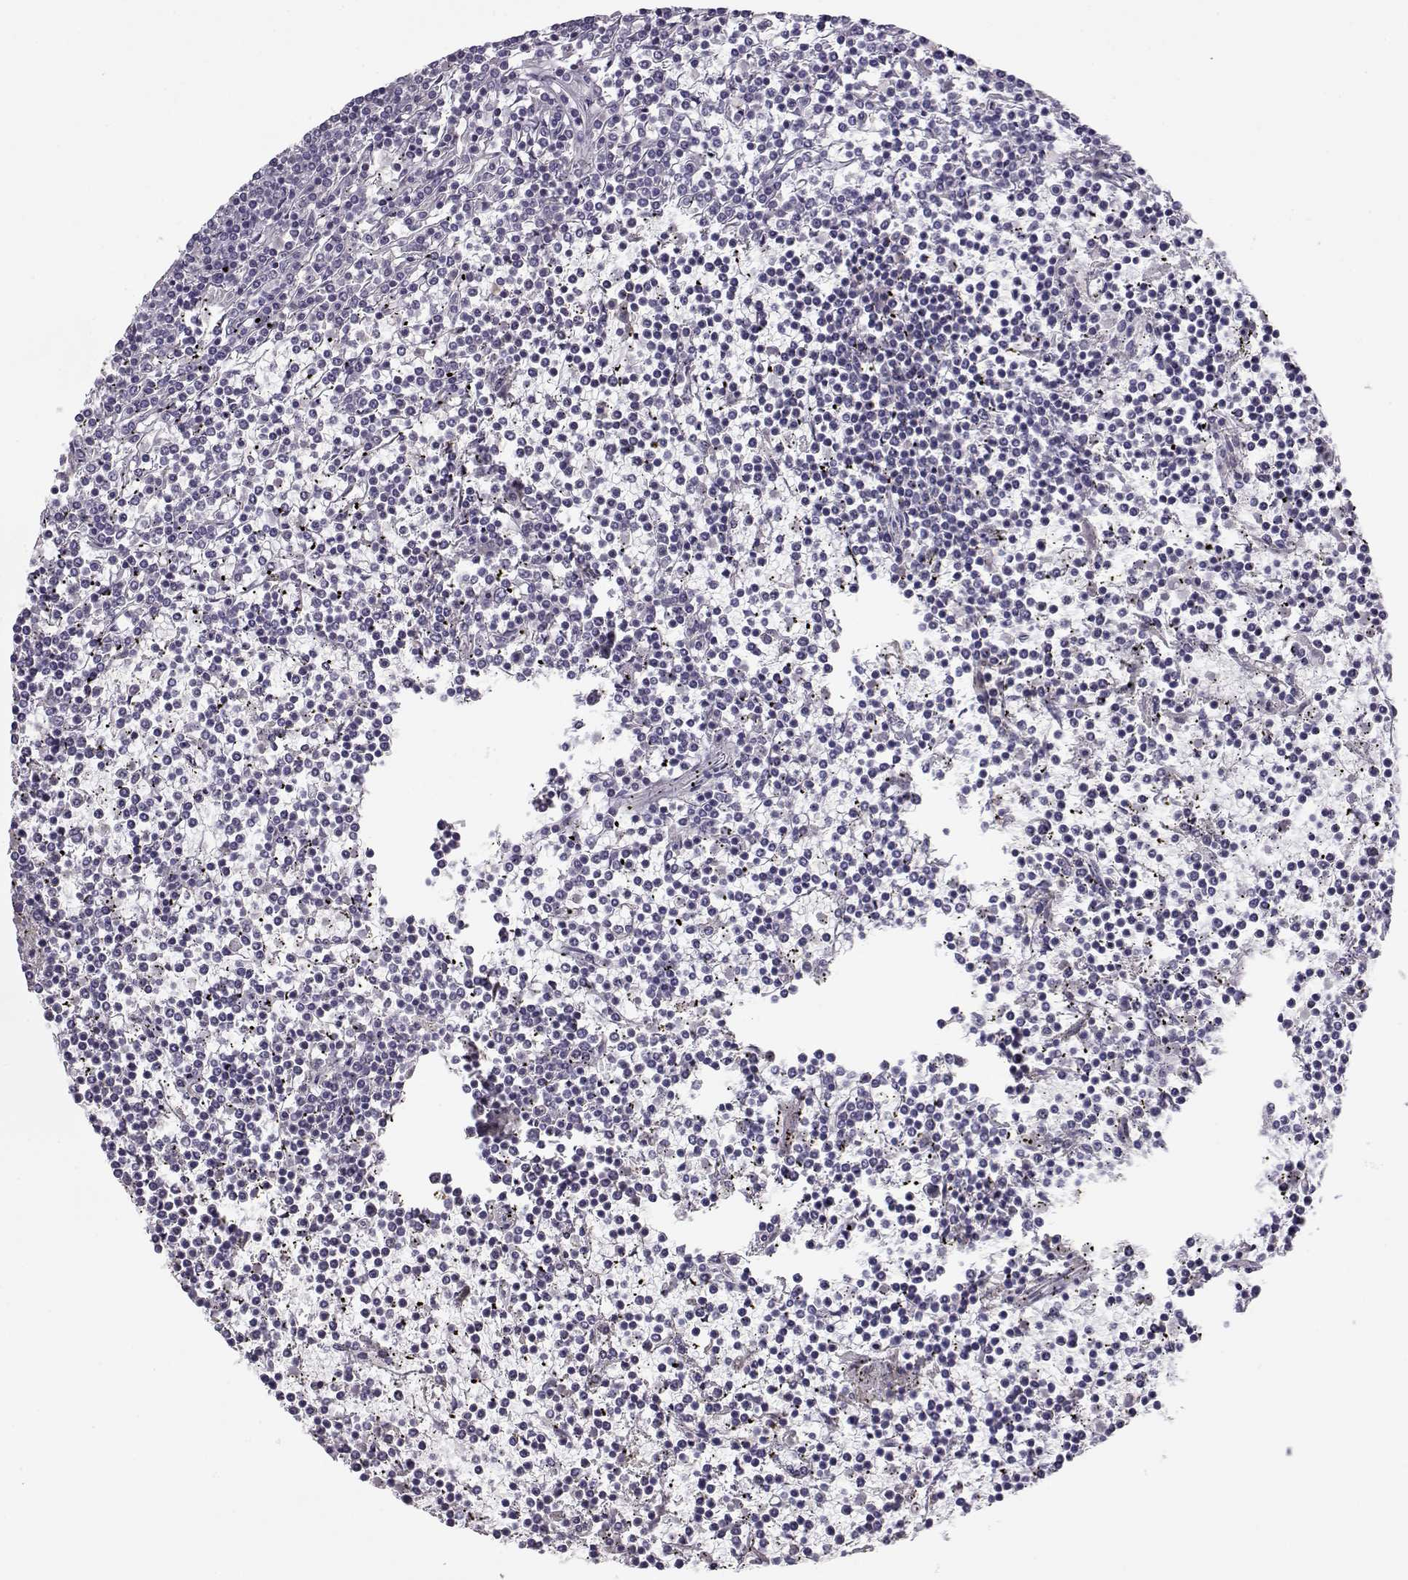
{"staining": {"intensity": "negative", "quantity": "none", "location": "none"}, "tissue": "lymphoma", "cell_type": "Tumor cells", "image_type": "cancer", "snomed": [{"axis": "morphology", "description": "Malignant lymphoma, non-Hodgkin's type, Low grade"}, {"axis": "topography", "description": "Spleen"}], "caption": "DAB immunohistochemical staining of human malignant lymphoma, non-Hodgkin's type (low-grade) exhibits no significant staining in tumor cells. The staining is performed using DAB (3,3'-diaminobenzidine) brown chromogen with nuclei counter-stained in using hematoxylin.", "gene": "GRK1", "patient": {"sex": "female", "age": 19}}